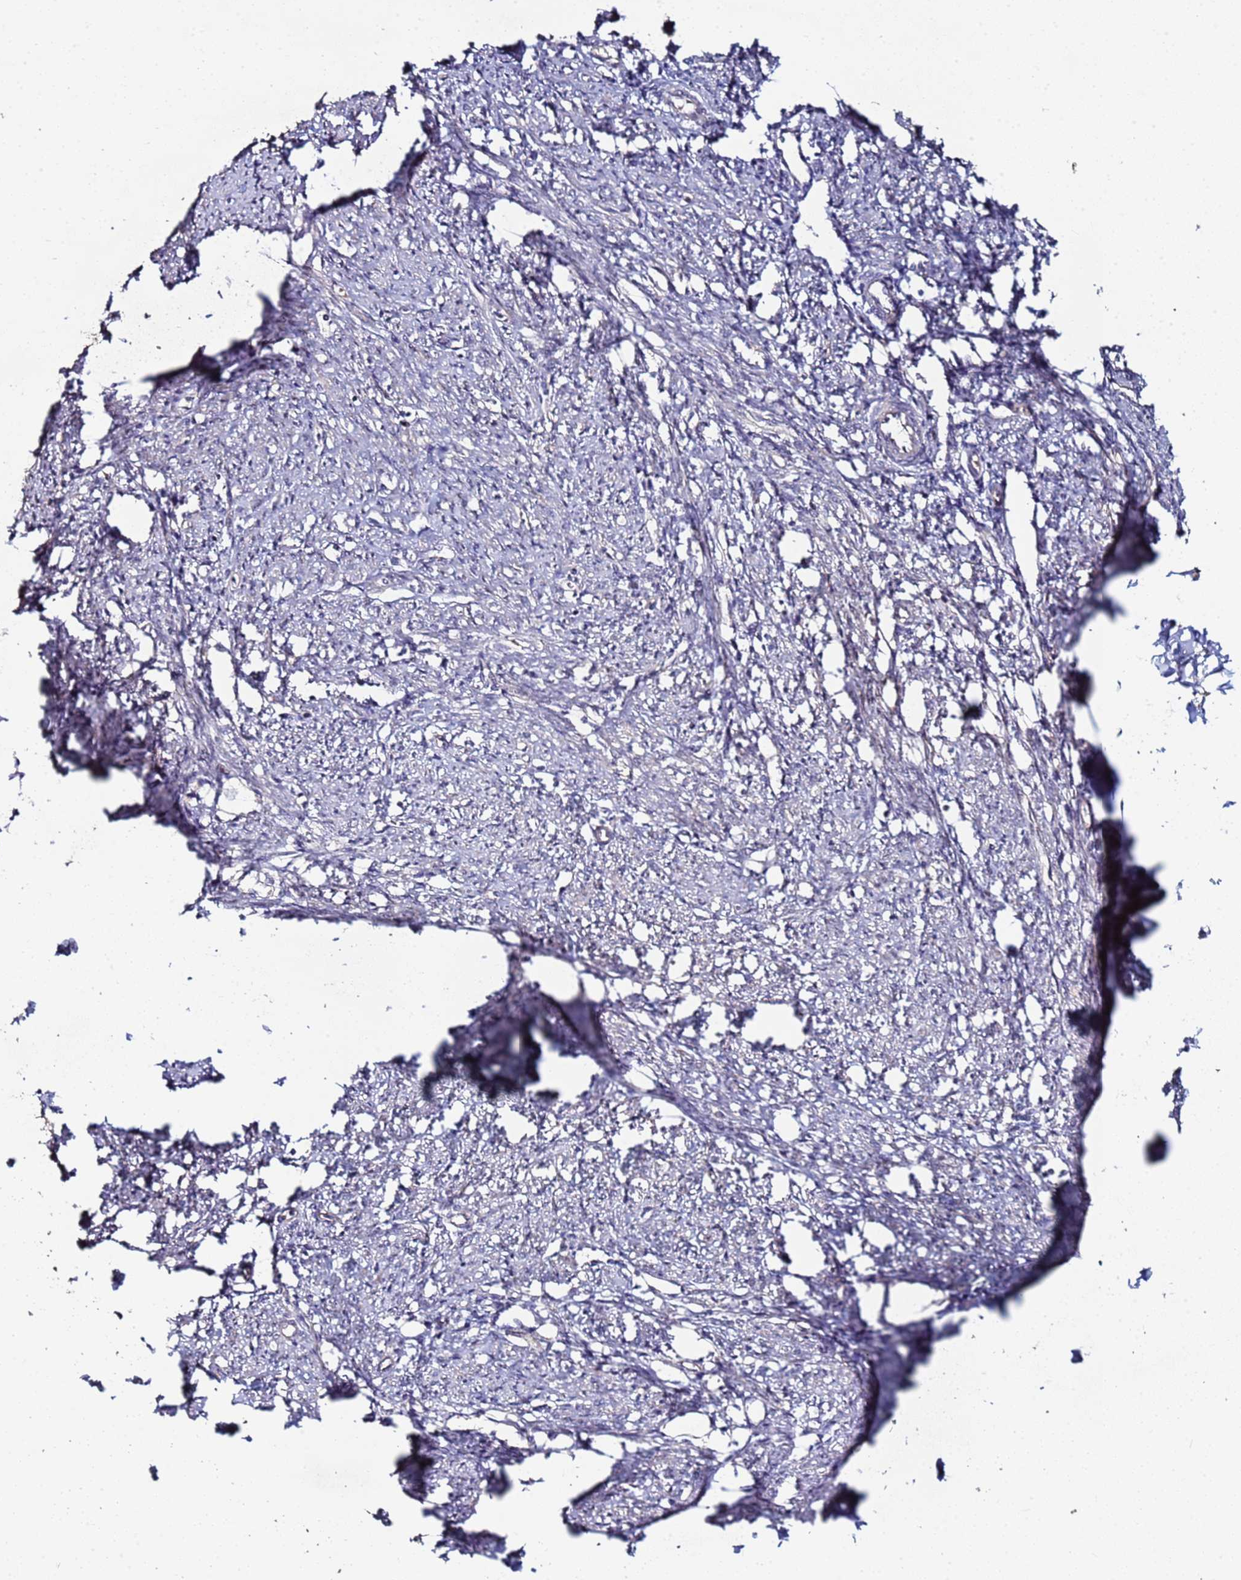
{"staining": {"intensity": "moderate", "quantity": "25%-75%", "location": "cytoplasmic/membranous"}, "tissue": "smooth muscle", "cell_type": "Smooth muscle cells", "image_type": "normal", "snomed": [{"axis": "morphology", "description": "Normal tissue, NOS"}, {"axis": "topography", "description": "Smooth muscle"}, {"axis": "topography", "description": "Uterus"}], "caption": "Smooth muscle stained with IHC demonstrates moderate cytoplasmic/membranous expression in approximately 25%-75% of smooth muscle cells.", "gene": "OSER1", "patient": {"sex": "female", "age": 59}}